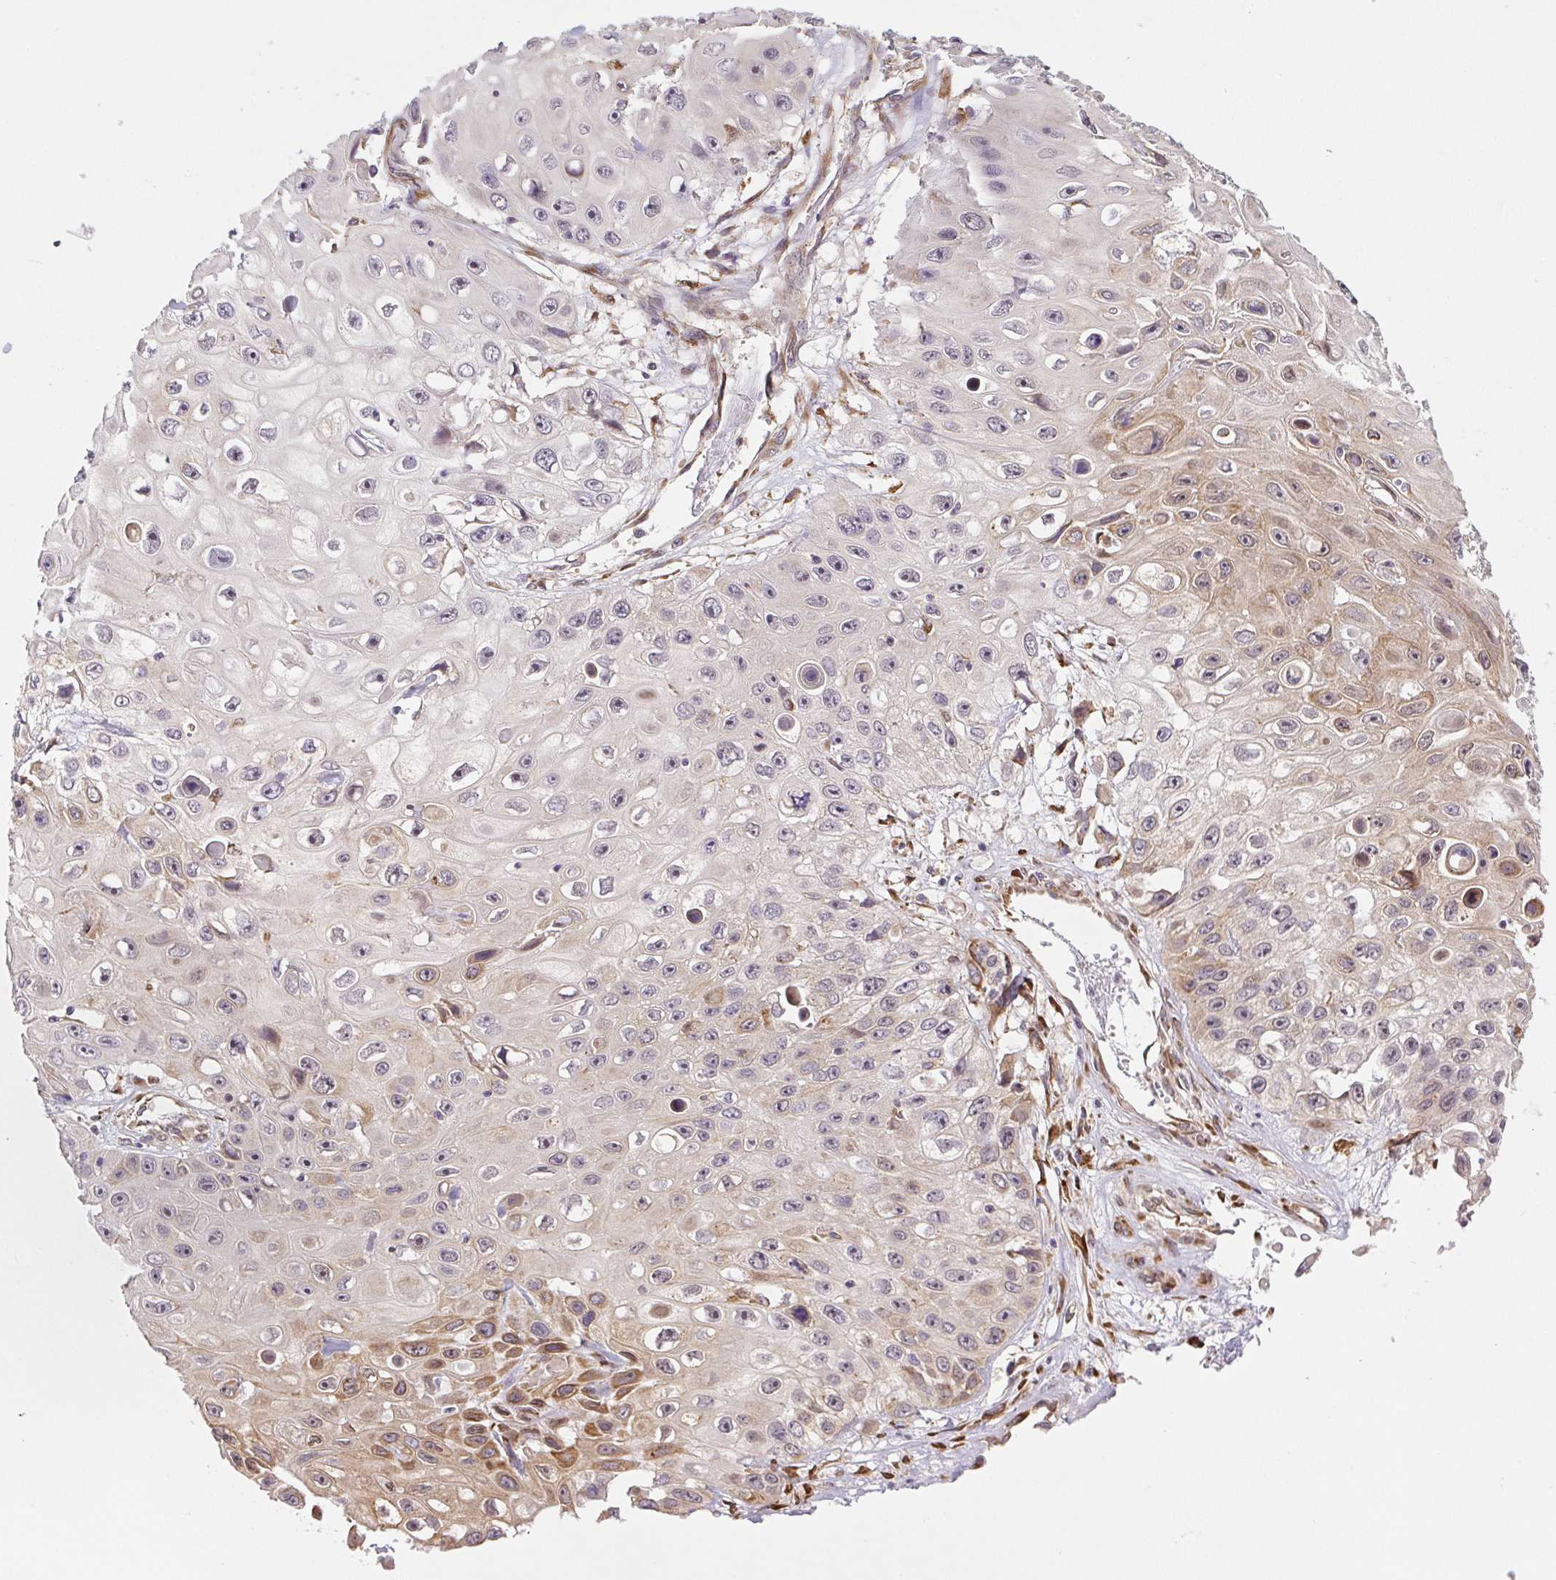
{"staining": {"intensity": "weak", "quantity": "<25%", "location": "cytoplasmic/membranous"}, "tissue": "skin cancer", "cell_type": "Tumor cells", "image_type": "cancer", "snomed": [{"axis": "morphology", "description": "Squamous cell carcinoma, NOS"}, {"axis": "topography", "description": "Skin"}], "caption": "Immunohistochemical staining of skin cancer reveals no significant staining in tumor cells.", "gene": "LYPD5", "patient": {"sex": "male", "age": 82}}